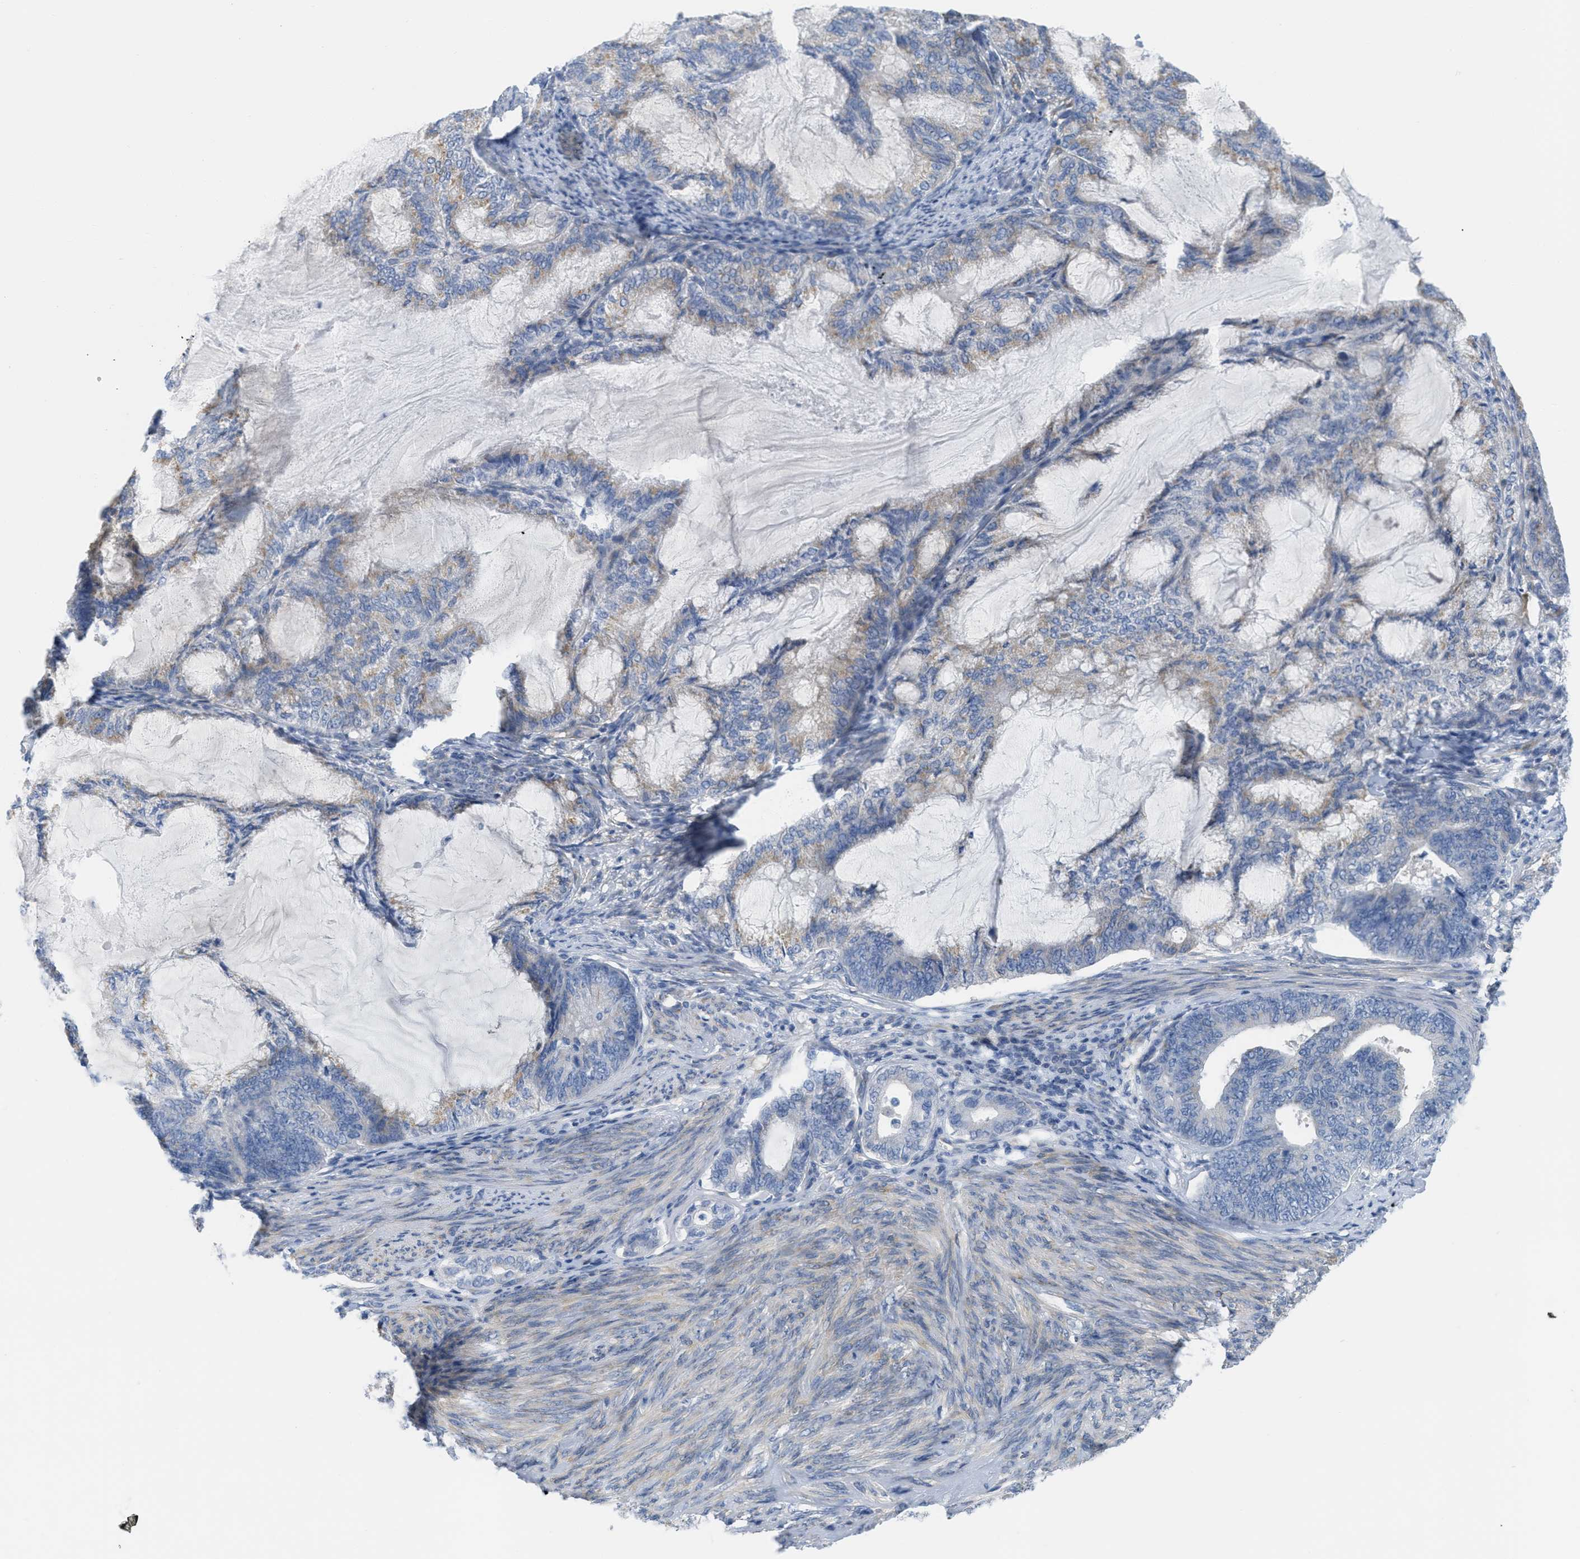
{"staining": {"intensity": "weak", "quantity": "<25%", "location": "cytoplasmic/membranous"}, "tissue": "endometrial cancer", "cell_type": "Tumor cells", "image_type": "cancer", "snomed": [{"axis": "morphology", "description": "Adenocarcinoma, NOS"}, {"axis": "topography", "description": "Endometrium"}], "caption": "Tumor cells show no significant protein positivity in endometrial cancer (adenocarcinoma).", "gene": "ASGR1", "patient": {"sex": "female", "age": 86}}